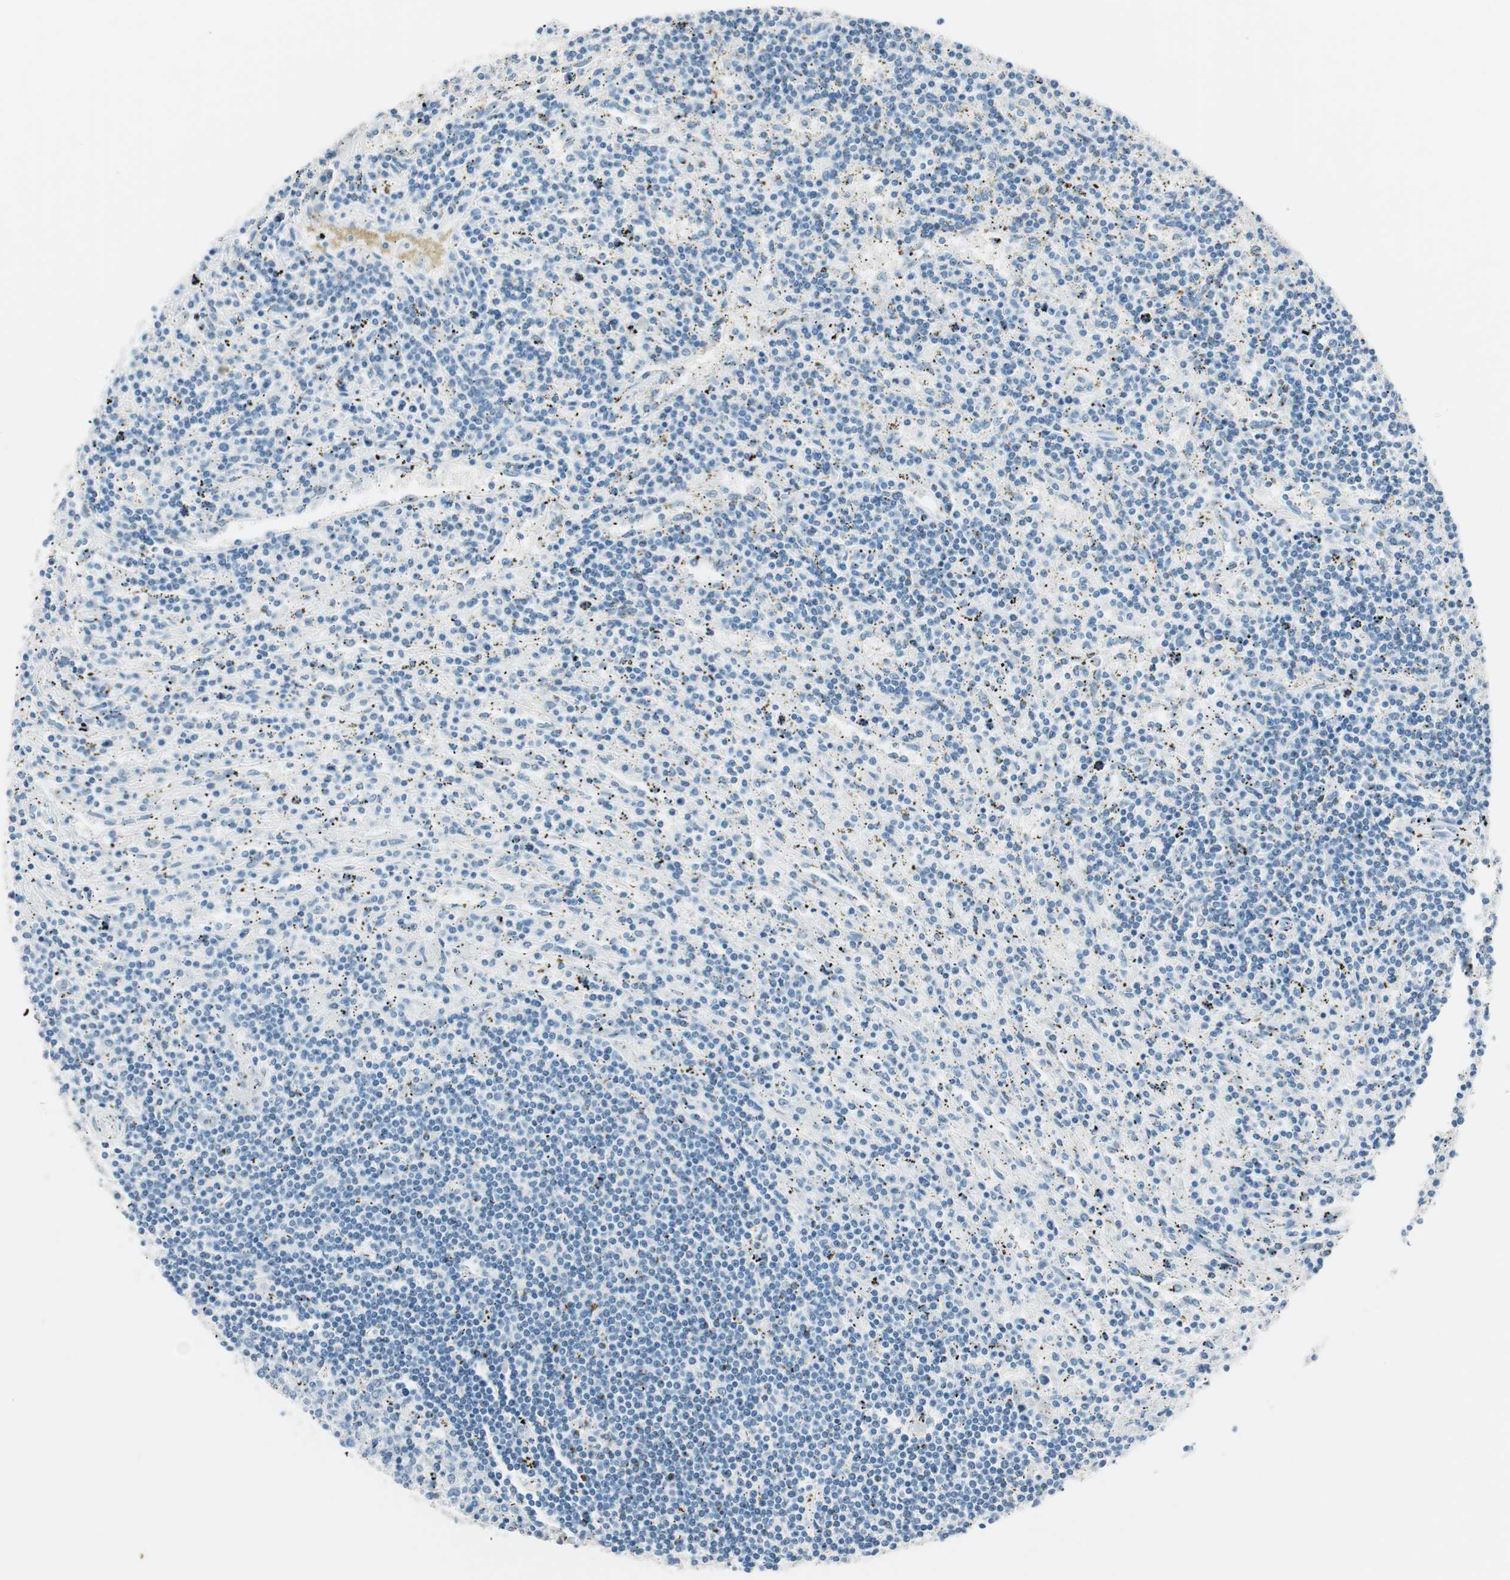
{"staining": {"intensity": "negative", "quantity": "none", "location": "none"}, "tissue": "lymphoma", "cell_type": "Tumor cells", "image_type": "cancer", "snomed": [{"axis": "morphology", "description": "Malignant lymphoma, non-Hodgkin's type, Low grade"}, {"axis": "topography", "description": "Spleen"}], "caption": "IHC of lymphoma demonstrates no positivity in tumor cells.", "gene": "HOXB13", "patient": {"sex": "male", "age": 76}}